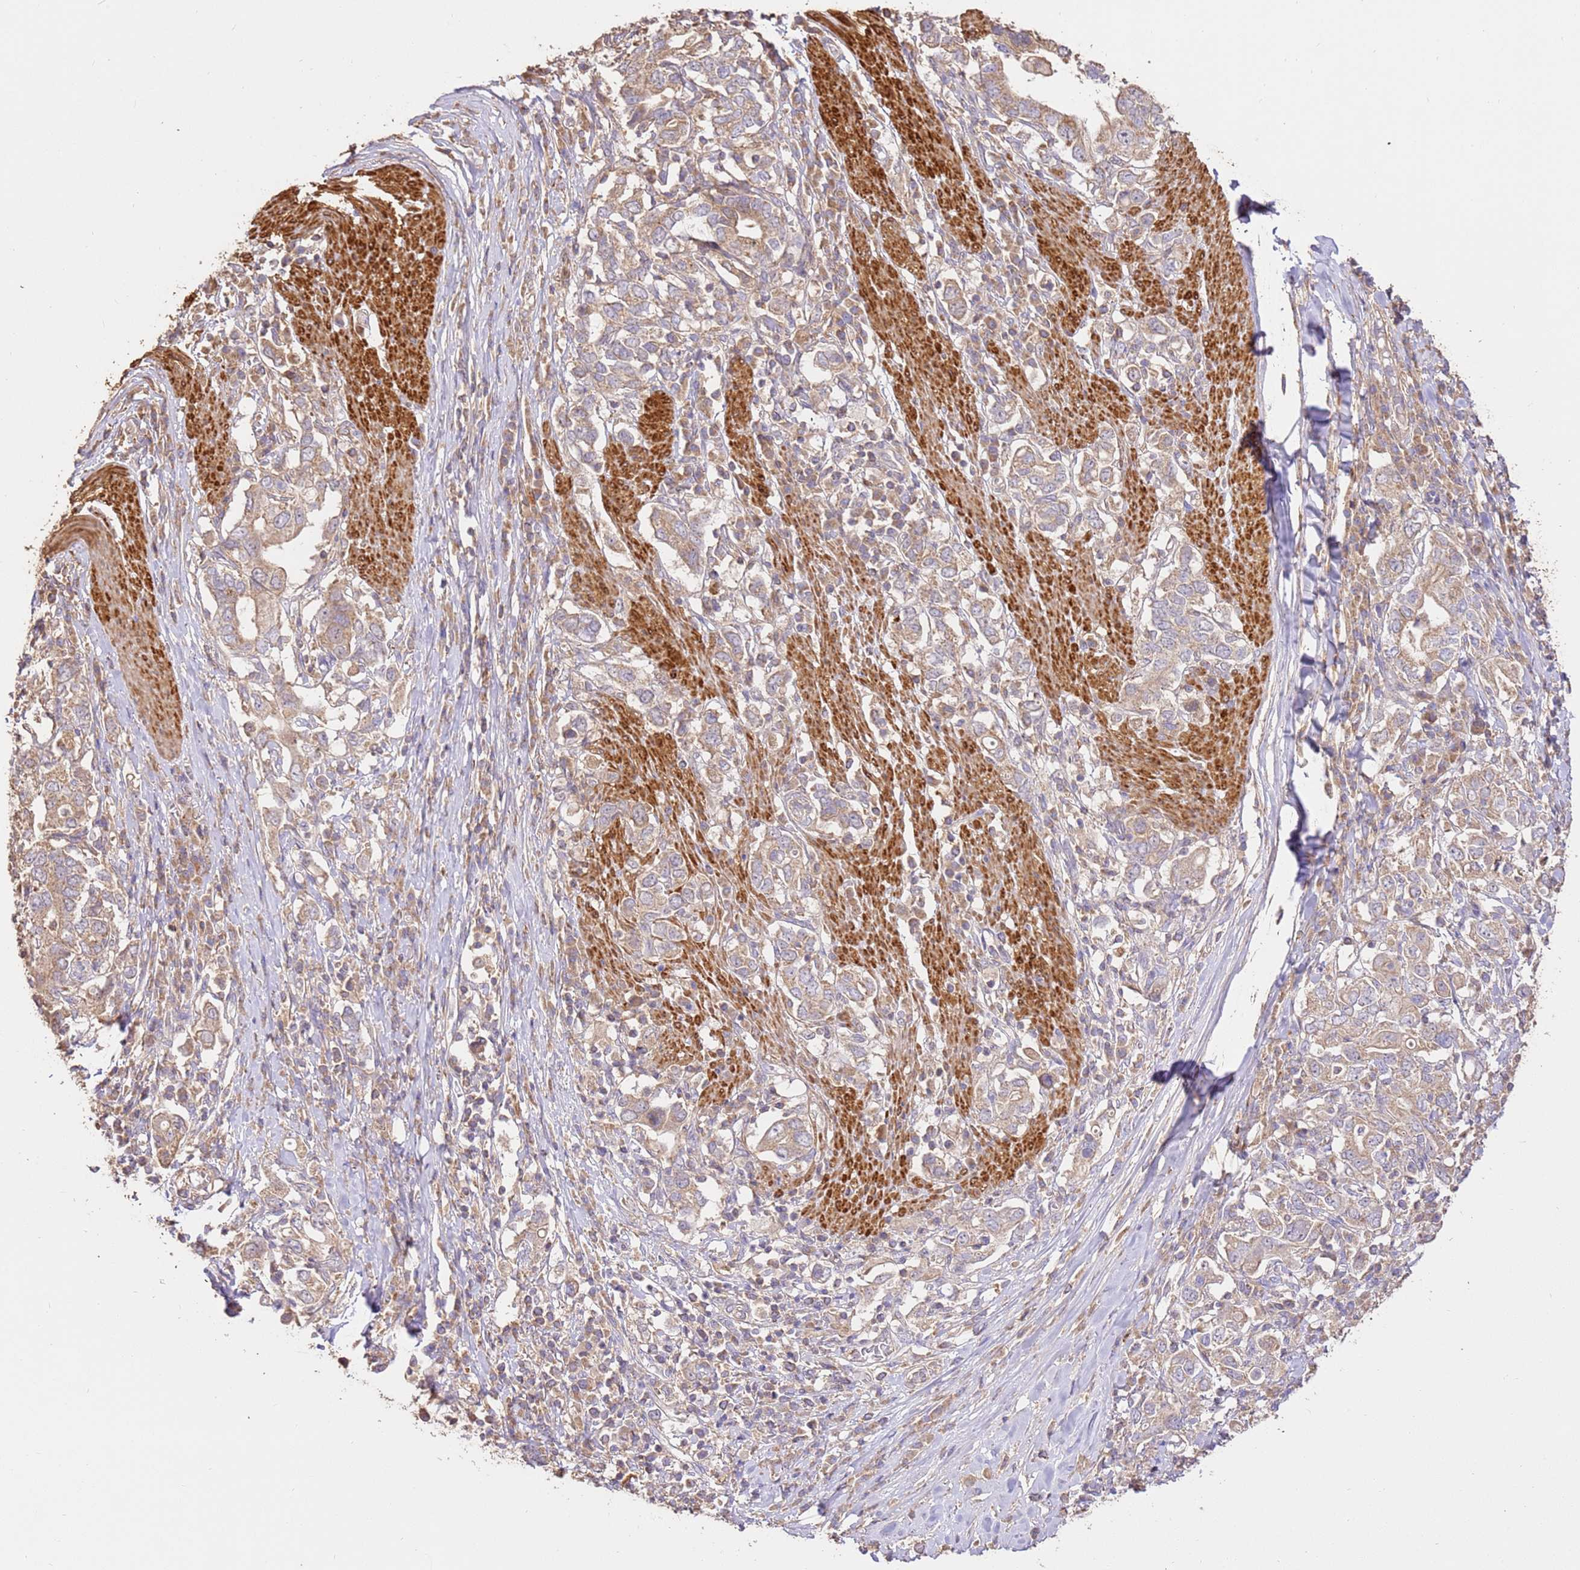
{"staining": {"intensity": "weak", "quantity": ">75%", "location": "cytoplasmic/membranous"}, "tissue": "stomach cancer", "cell_type": "Tumor cells", "image_type": "cancer", "snomed": [{"axis": "morphology", "description": "Adenocarcinoma, NOS"}, {"axis": "topography", "description": "Stomach, upper"}, {"axis": "topography", "description": "Stomach"}], "caption": "Immunohistochemical staining of stomach cancer shows low levels of weak cytoplasmic/membranous staining in approximately >75% of tumor cells. (DAB IHC, brown staining for protein, blue staining for nuclei).", "gene": "CEP55", "patient": {"sex": "male", "age": 62}}